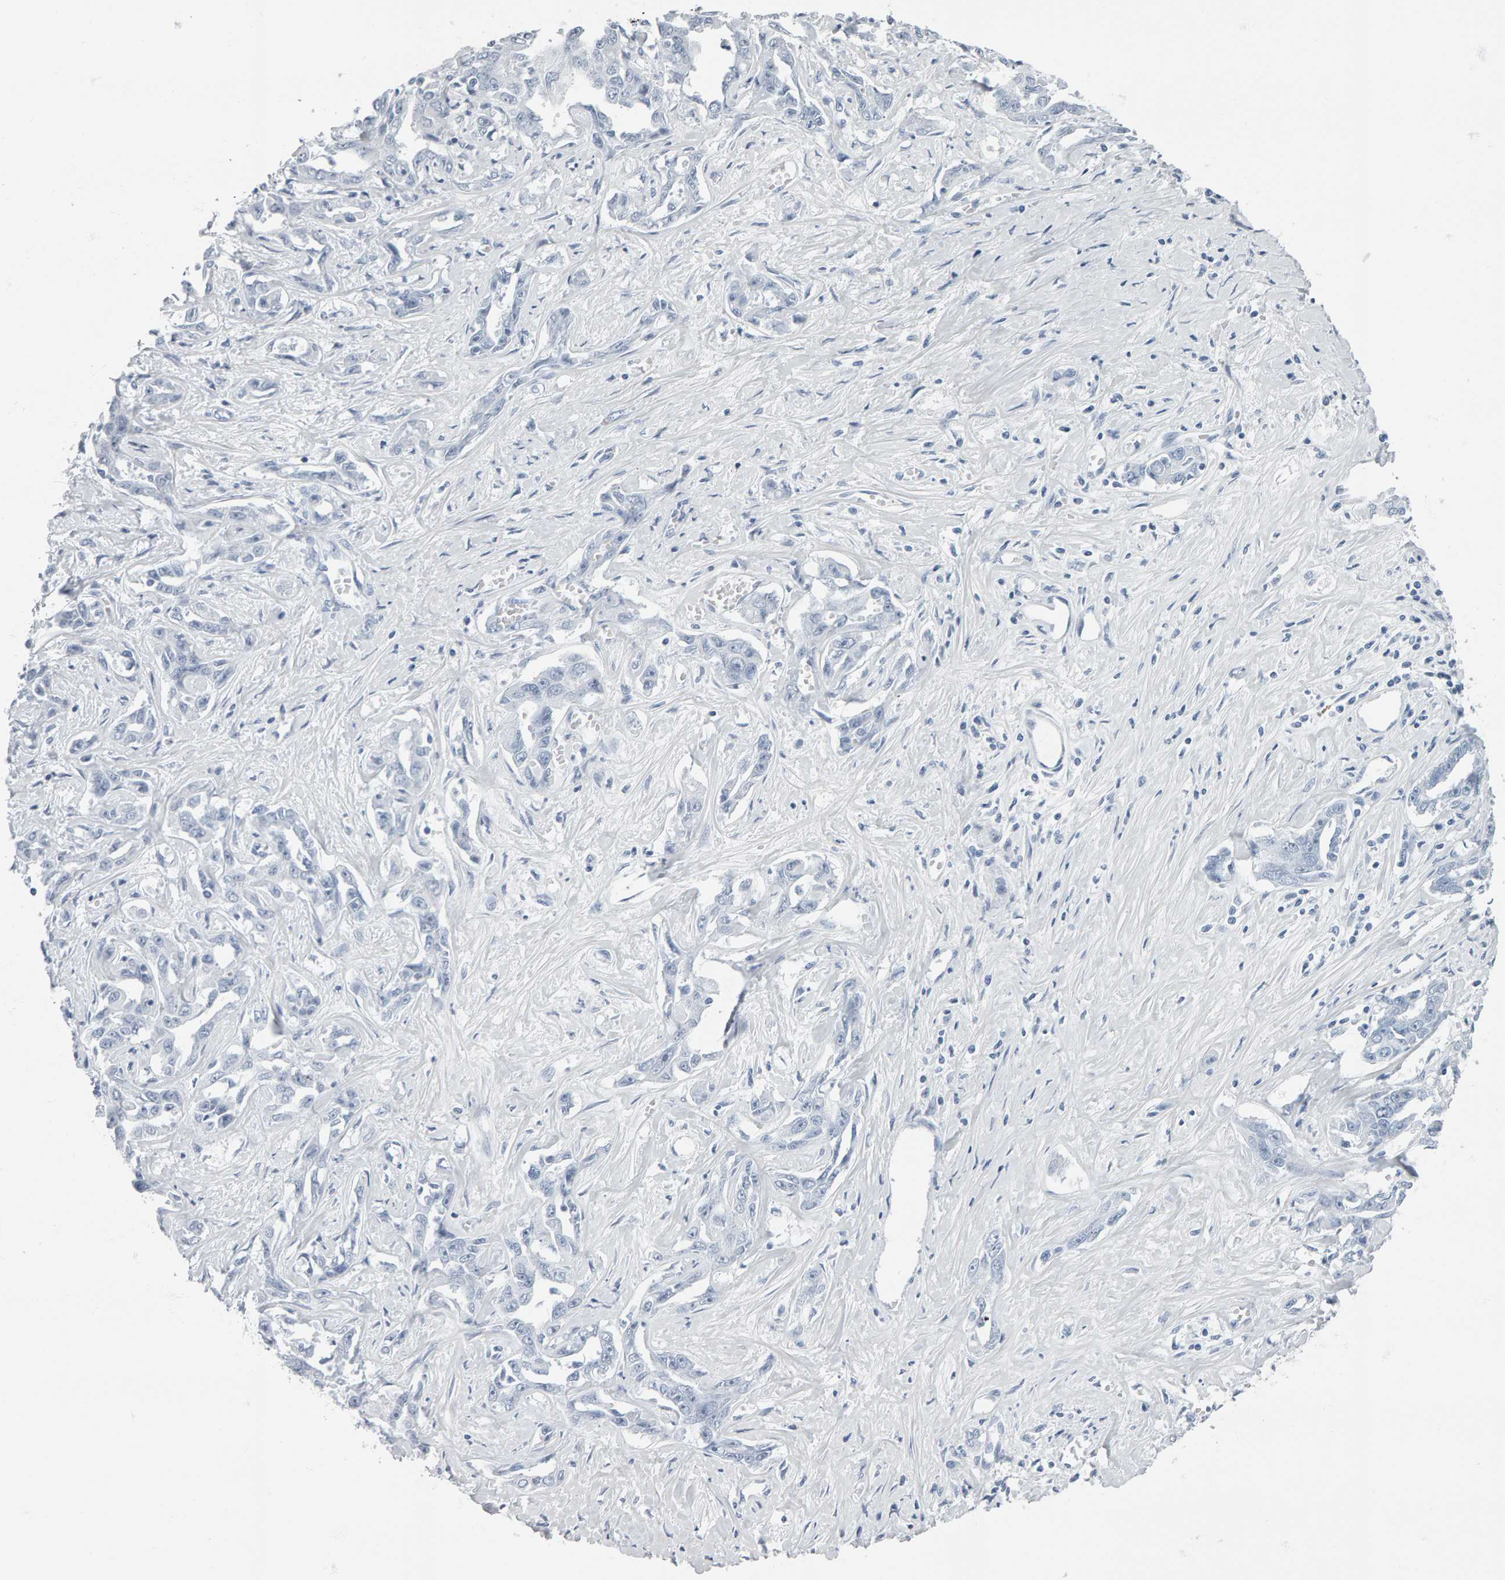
{"staining": {"intensity": "negative", "quantity": "none", "location": "none"}, "tissue": "liver cancer", "cell_type": "Tumor cells", "image_type": "cancer", "snomed": [{"axis": "morphology", "description": "Cholangiocarcinoma"}, {"axis": "topography", "description": "Liver"}], "caption": "IHC of human liver cancer (cholangiocarcinoma) exhibits no positivity in tumor cells.", "gene": "SPACA3", "patient": {"sex": "male", "age": 59}}